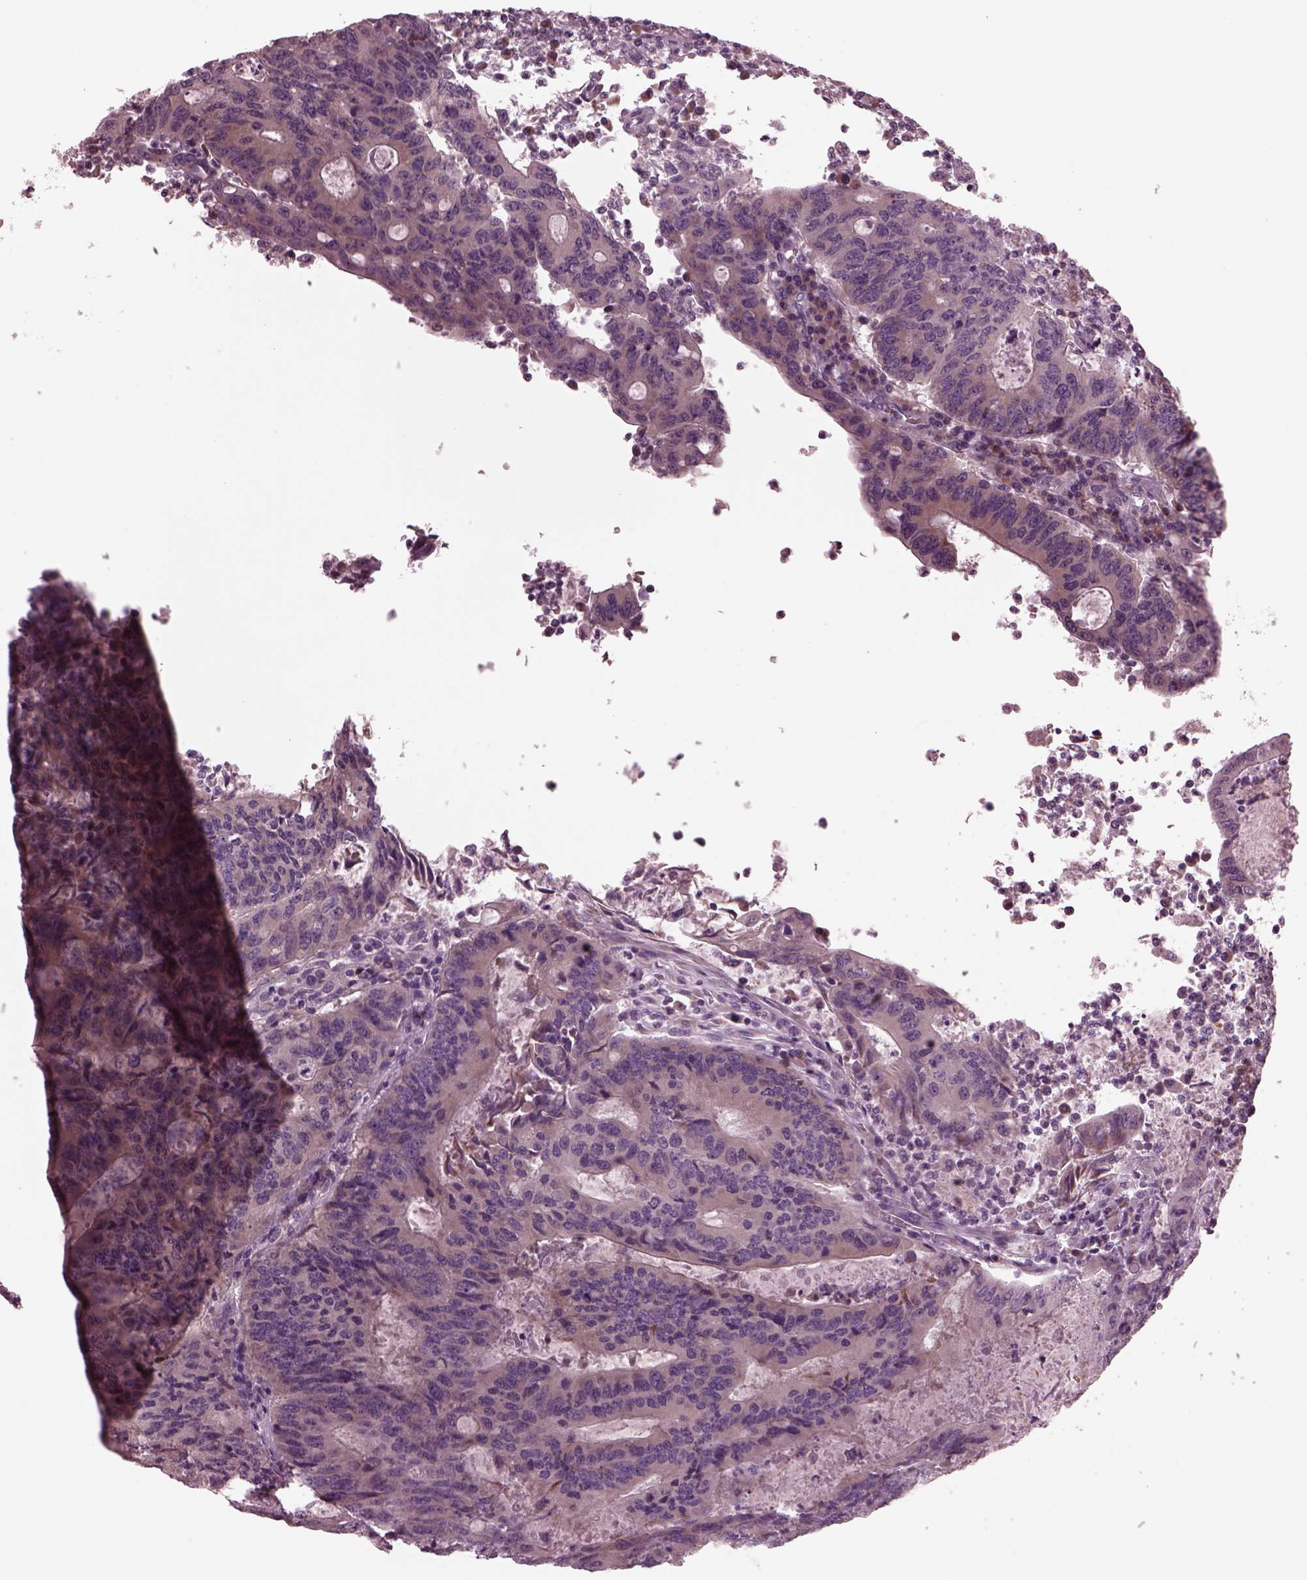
{"staining": {"intensity": "weak", "quantity": "<25%", "location": "cytoplasmic/membranous"}, "tissue": "colorectal cancer", "cell_type": "Tumor cells", "image_type": "cancer", "snomed": [{"axis": "morphology", "description": "Adenocarcinoma, NOS"}, {"axis": "topography", "description": "Colon"}], "caption": "Adenocarcinoma (colorectal) stained for a protein using immunohistochemistry demonstrates no staining tumor cells.", "gene": "AP4M1", "patient": {"sex": "male", "age": 67}}